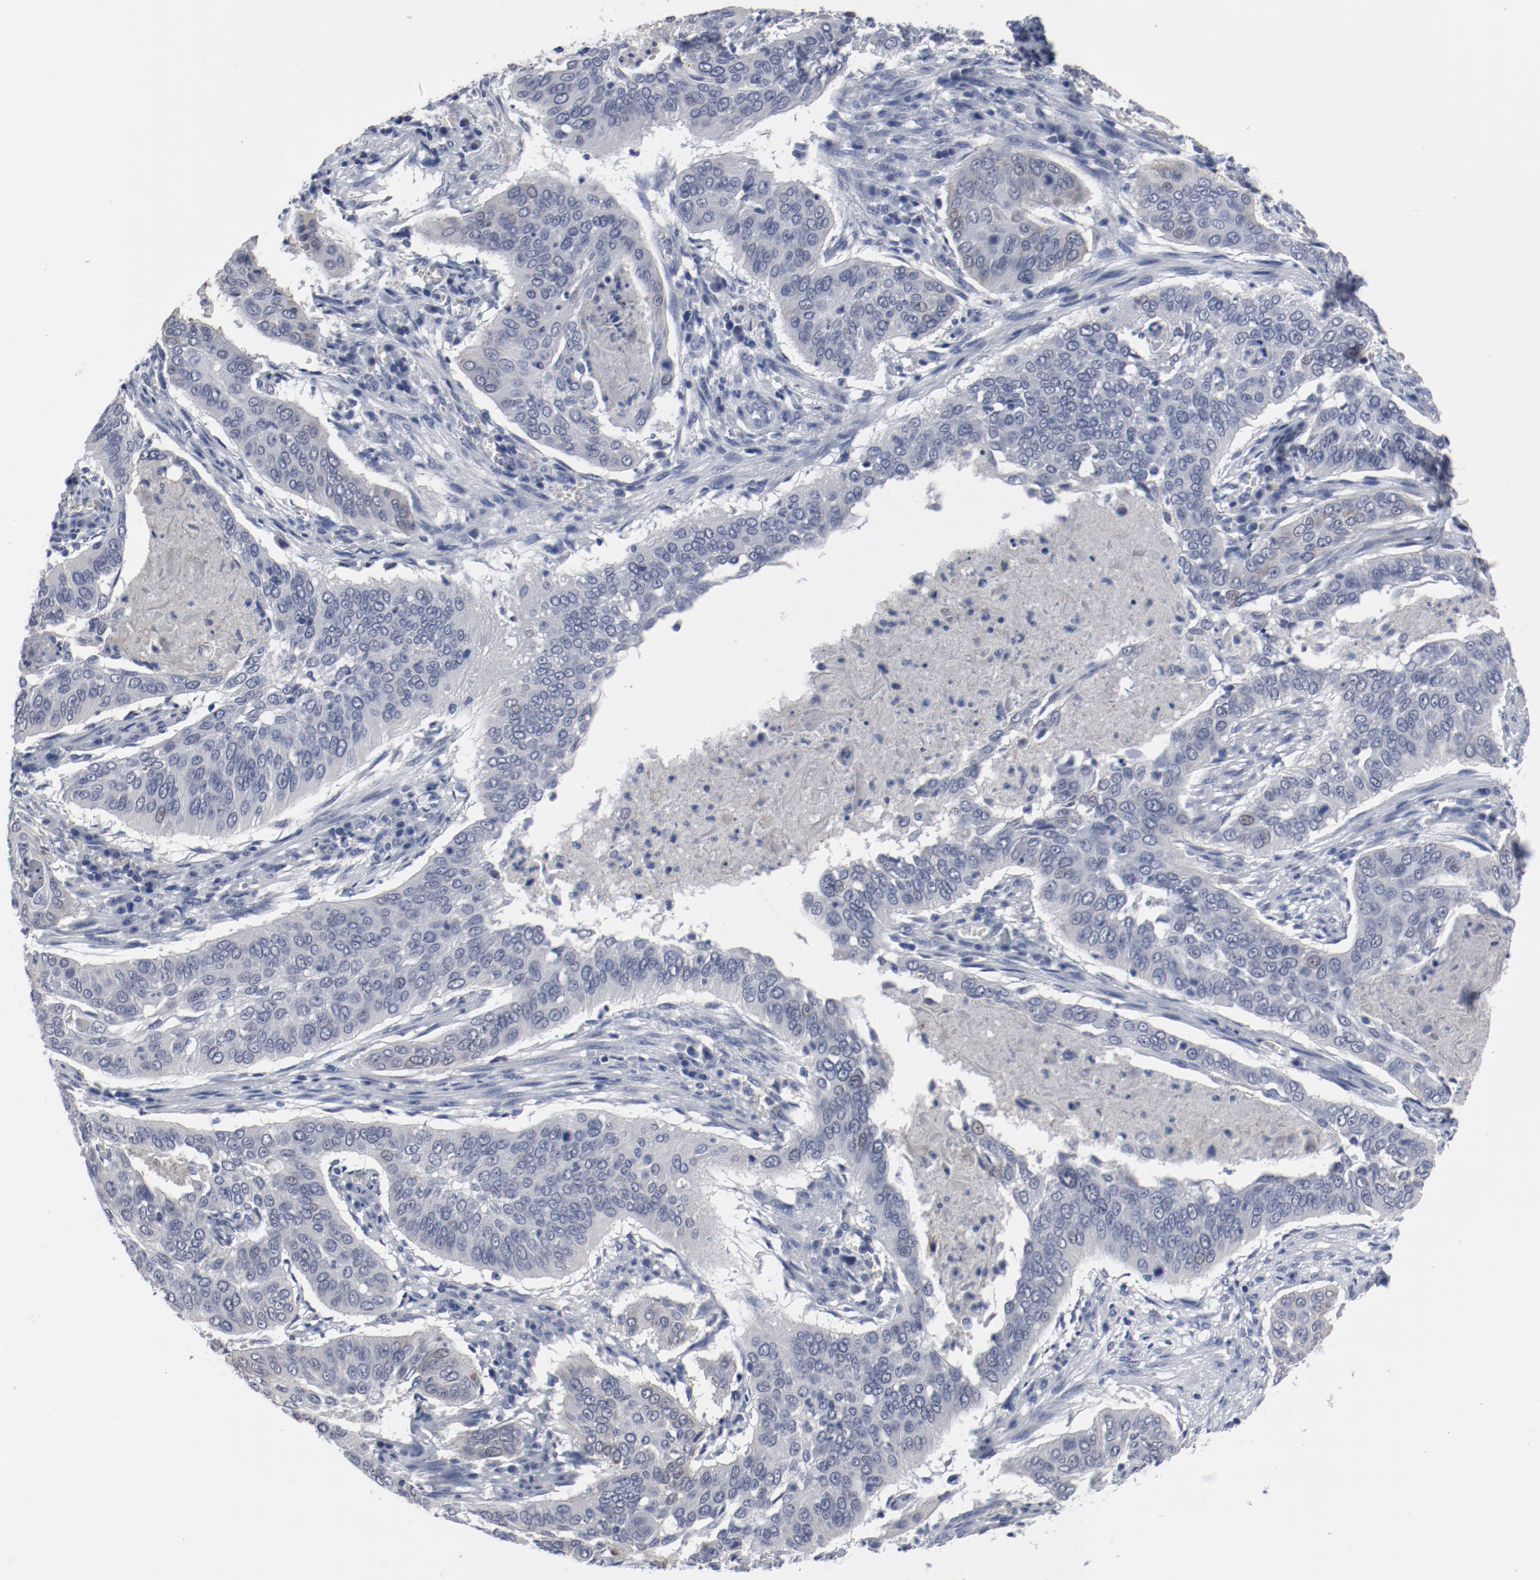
{"staining": {"intensity": "negative", "quantity": "none", "location": "none"}, "tissue": "cervical cancer", "cell_type": "Tumor cells", "image_type": "cancer", "snomed": [{"axis": "morphology", "description": "Squamous cell carcinoma, NOS"}, {"axis": "topography", "description": "Cervix"}], "caption": "Immunohistochemistry photomicrograph of squamous cell carcinoma (cervical) stained for a protein (brown), which exhibits no expression in tumor cells. (Brightfield microscopy of DAB (3,3'-diaminobenzidine) IHC at high magnification).", "gene": "ANKLE2", "patient": {"sex": "female", "age": 39}}